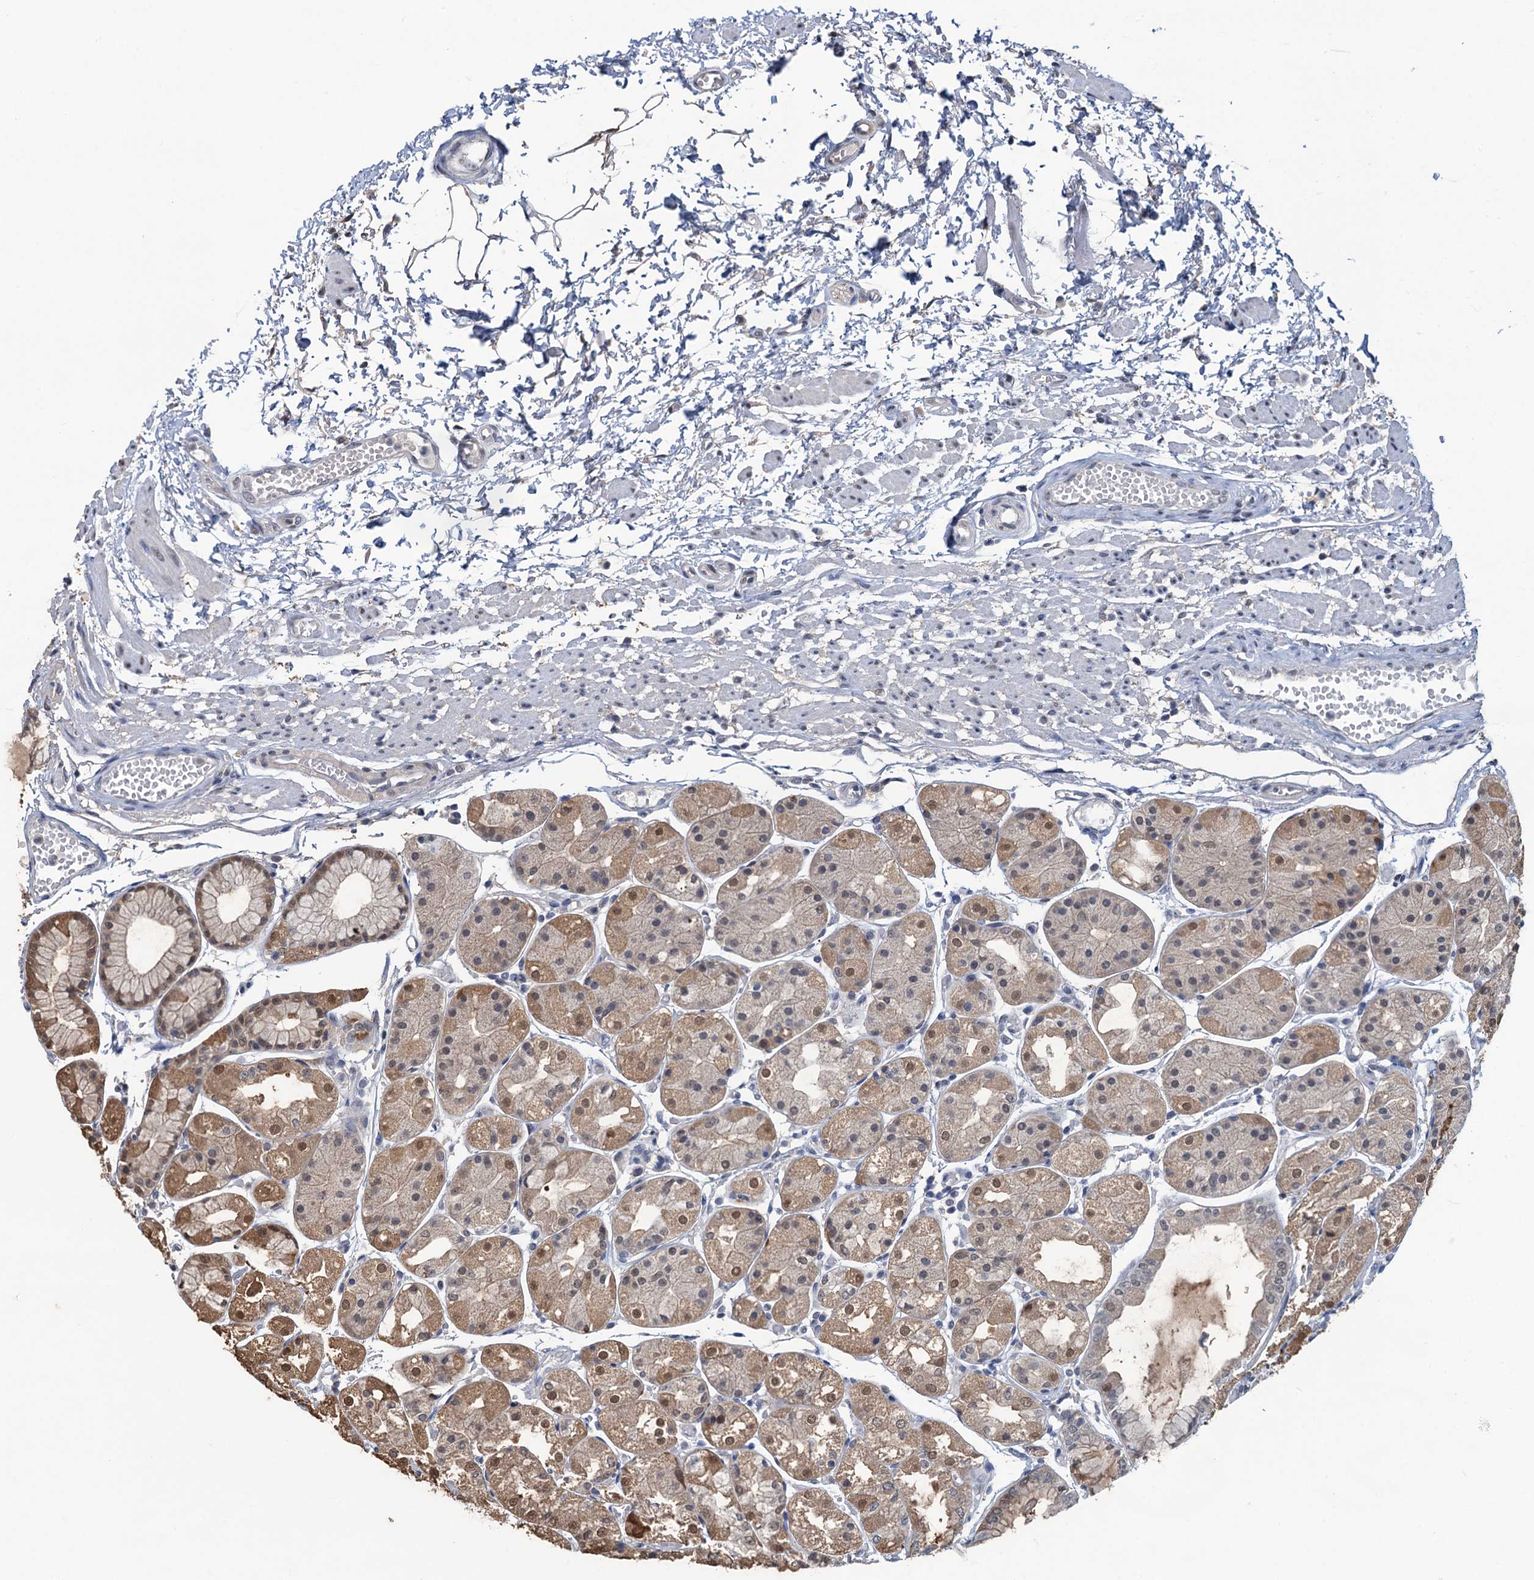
{"staining": {"intensity": "moderate", "quantity": ">75%", "location": "cytoplasmic/membranous,nuclear"}, "tissue": "stomach", "cell_type": "Glandular cells", "image_type": "normal", "snomed": [{"axis": "morphology", "description": "Normal tissue, NOS"}, {"axis": "topography", "description": "Stomach, upper"}], "caption": "Brown immunohistochemical staining in normal stomach demonstrates moderate cytoplasmic/membranous,nuclear staining in about >75% of glandular cells.", "gene": "RTKN2", "patient": {"sex": "male", "age": 72}}